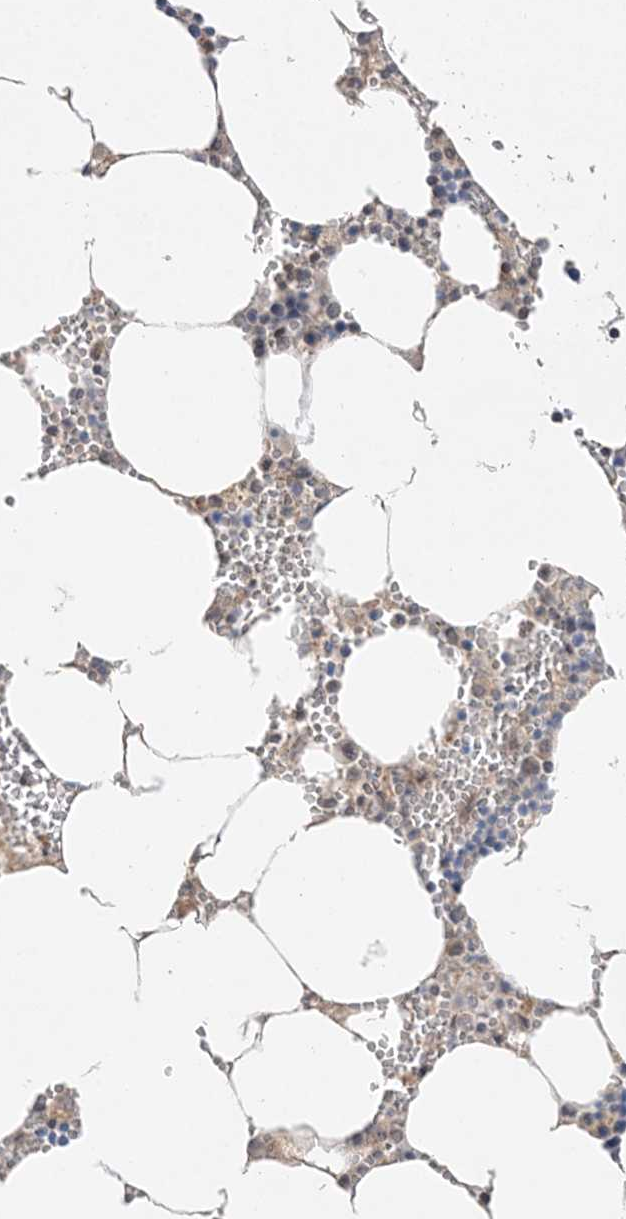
{"staining": {"intensity": "moderate", "quantity": "<25%", "location": "cytoplasmic/membranous"}, "tissue": "bone marrow", "cell_type": "Hematopoietic cells", "image_type": "normal", "snomed": [{"axis": "morphology", "description": "Normal tissue, NOS"}, {"axis": "topography", "description": "Bone marrow"}], "caption": "The histopathology image reveals immunohistochemical staining of benign bone marrow. There is moderate cytoplasmic/membranous positivity is present in approximately <25% of hematopoietic cells. Ihc stains the protein of interest in brown and the nuclei are stained blue.", "gene": "TMEM132B", "patient": {"sex": "male", "age": 70}}